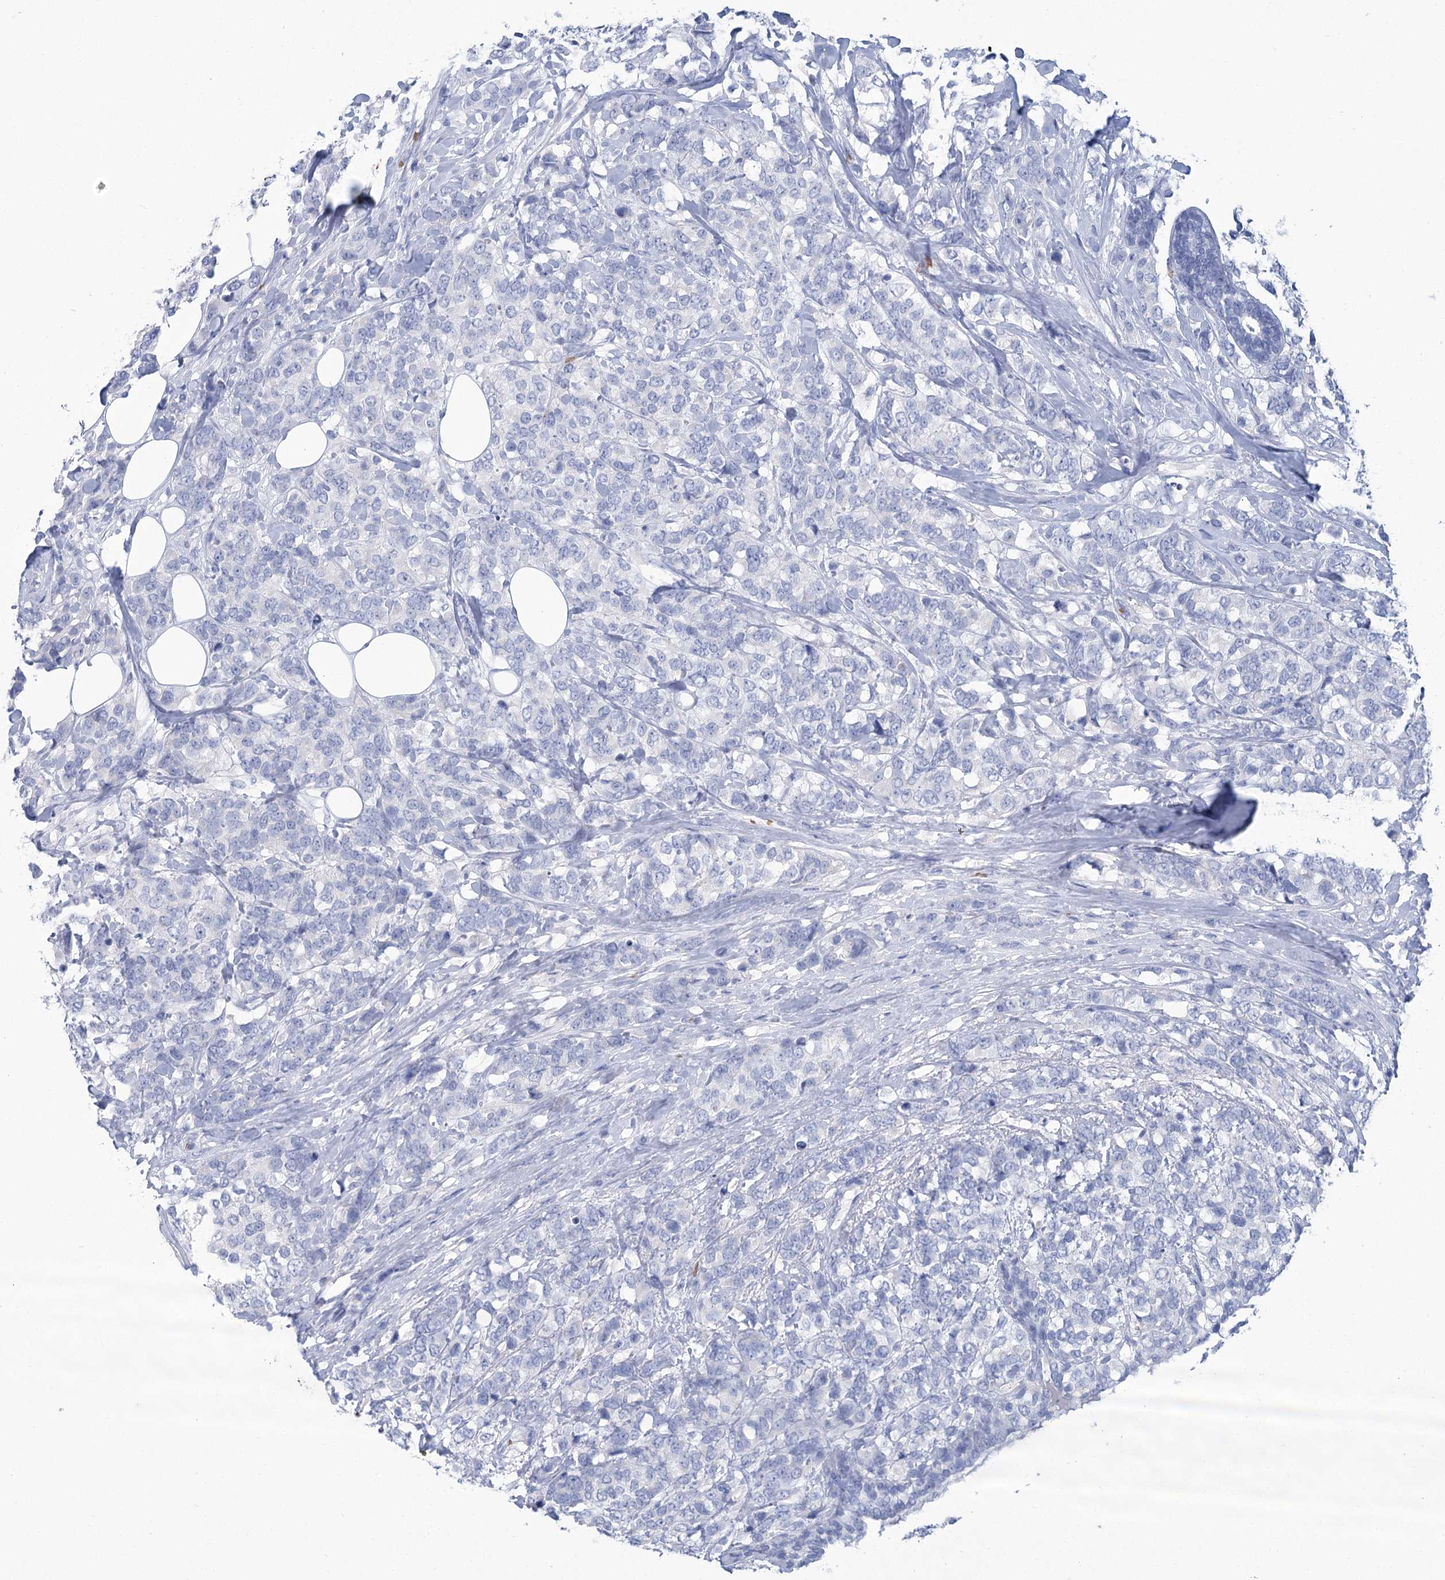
{"staining": {"intensity": "negative", "quantity": "none", "location": "none"}, "tissue": "breast cancer", "cell_type": "Tumor cells", "image_type": "cancer", "snomed": [{"axis": "morphology", "description": "Lobular carcinoma"}, {"axis": "topography", "description": "Breast"}], "caption": "This is a histopathology image of immunohistochemistry (IHC) staining of breast cancer, which shows no expression in tumor cells.", "gene": "HBA1", "patient": {"sex": "female", "age": 59}}